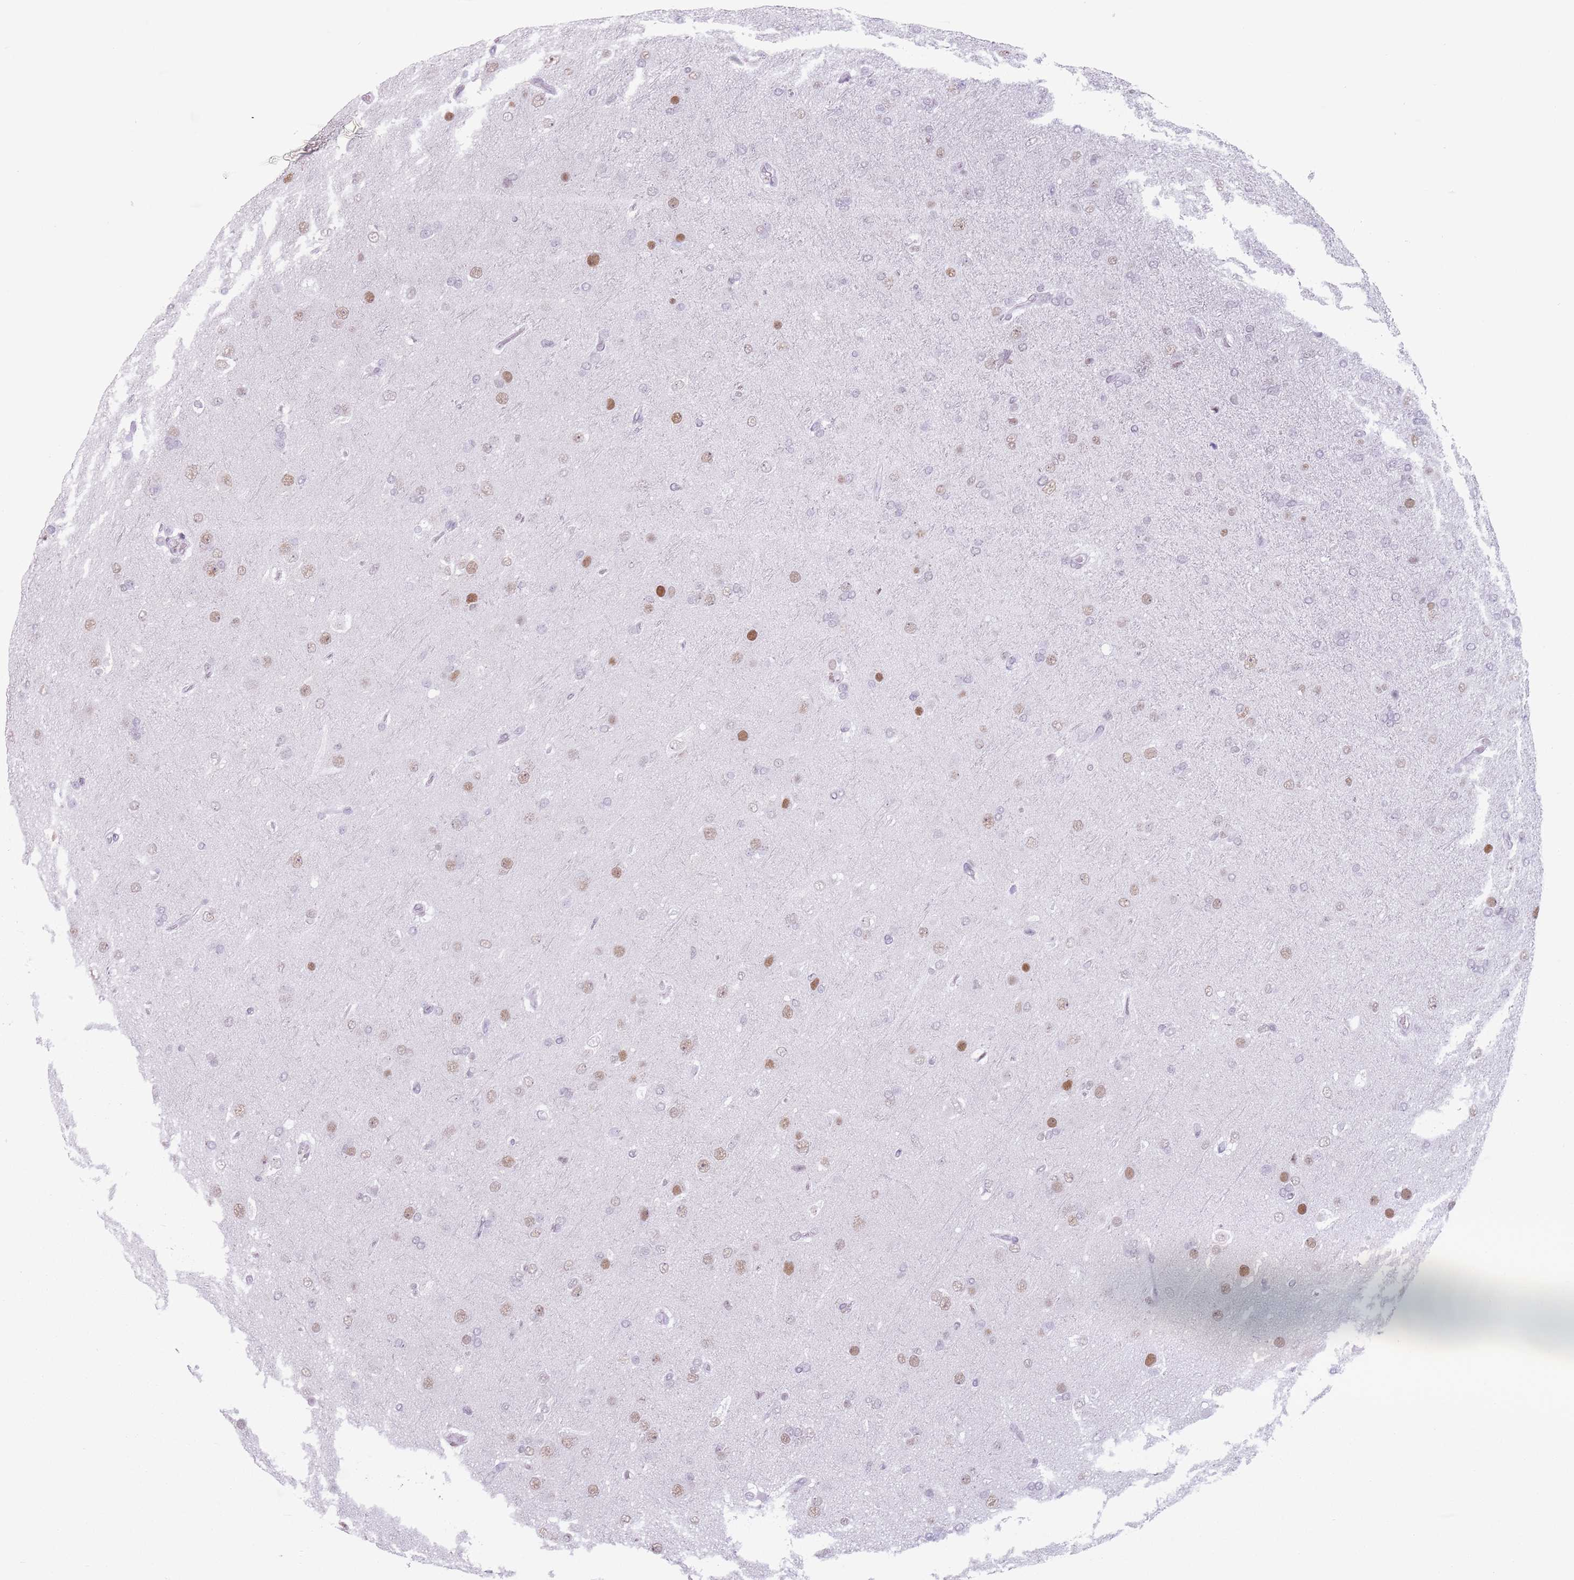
{"staining": {"intensity": "moderate", "quantity": "25%-75%", "location": "nuclear"}, "tissue": "glioma", "cell_type": "Tumor cells", "image_type": "cancer", "snomed": [{"axis": "morphology", "description": "Glioma, malignant, Low grade"}, {"axis": "topography", "description": "Brain"}], "caption": "Glioma stained with immunohistochemistry (IHC) demonstrates moderate nuclear positivity in approximately 25%-75% of tumor cells.", "gene": "FAM104B", "patient": {"sex": "male", "age": 65}}